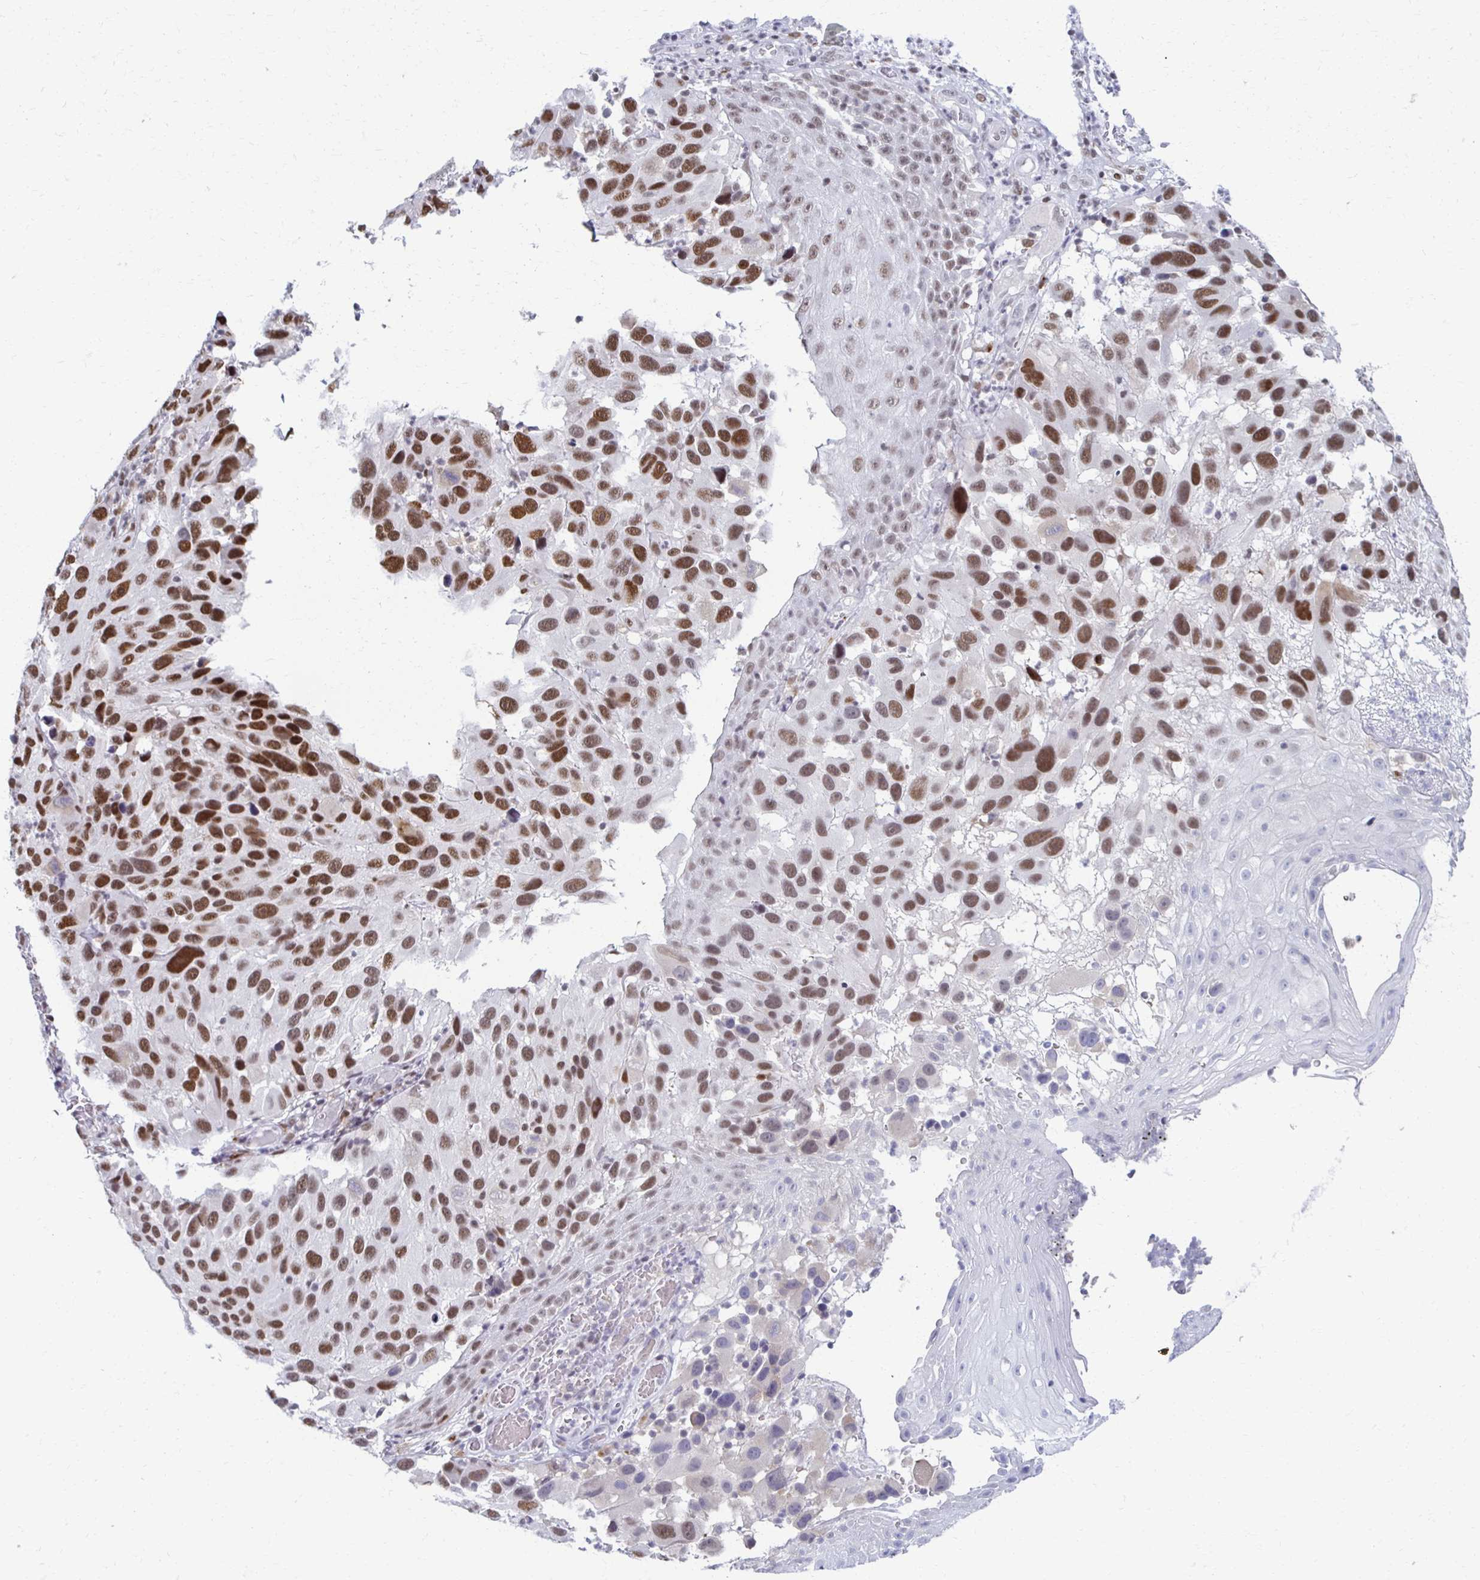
{"staining": {"intensity": "moderate", "quantity": ">75%", "location": "nuclear"}, "tissue": "melanoma", "cell_type": "Tumor cells", "image_type": "cancer", "snomed": [{"axis": "morphology", "description": "Malignant melanoma, NOS"}, {"axis": "topography", "description": "Skin"}], "caption": "A photomicrograph of human melanoma stained for a protein demonstrates moderate nuclear brown staining in tumor cells.", "gene": "IRF7", "patient": {"sex": "male", "age": 53}}